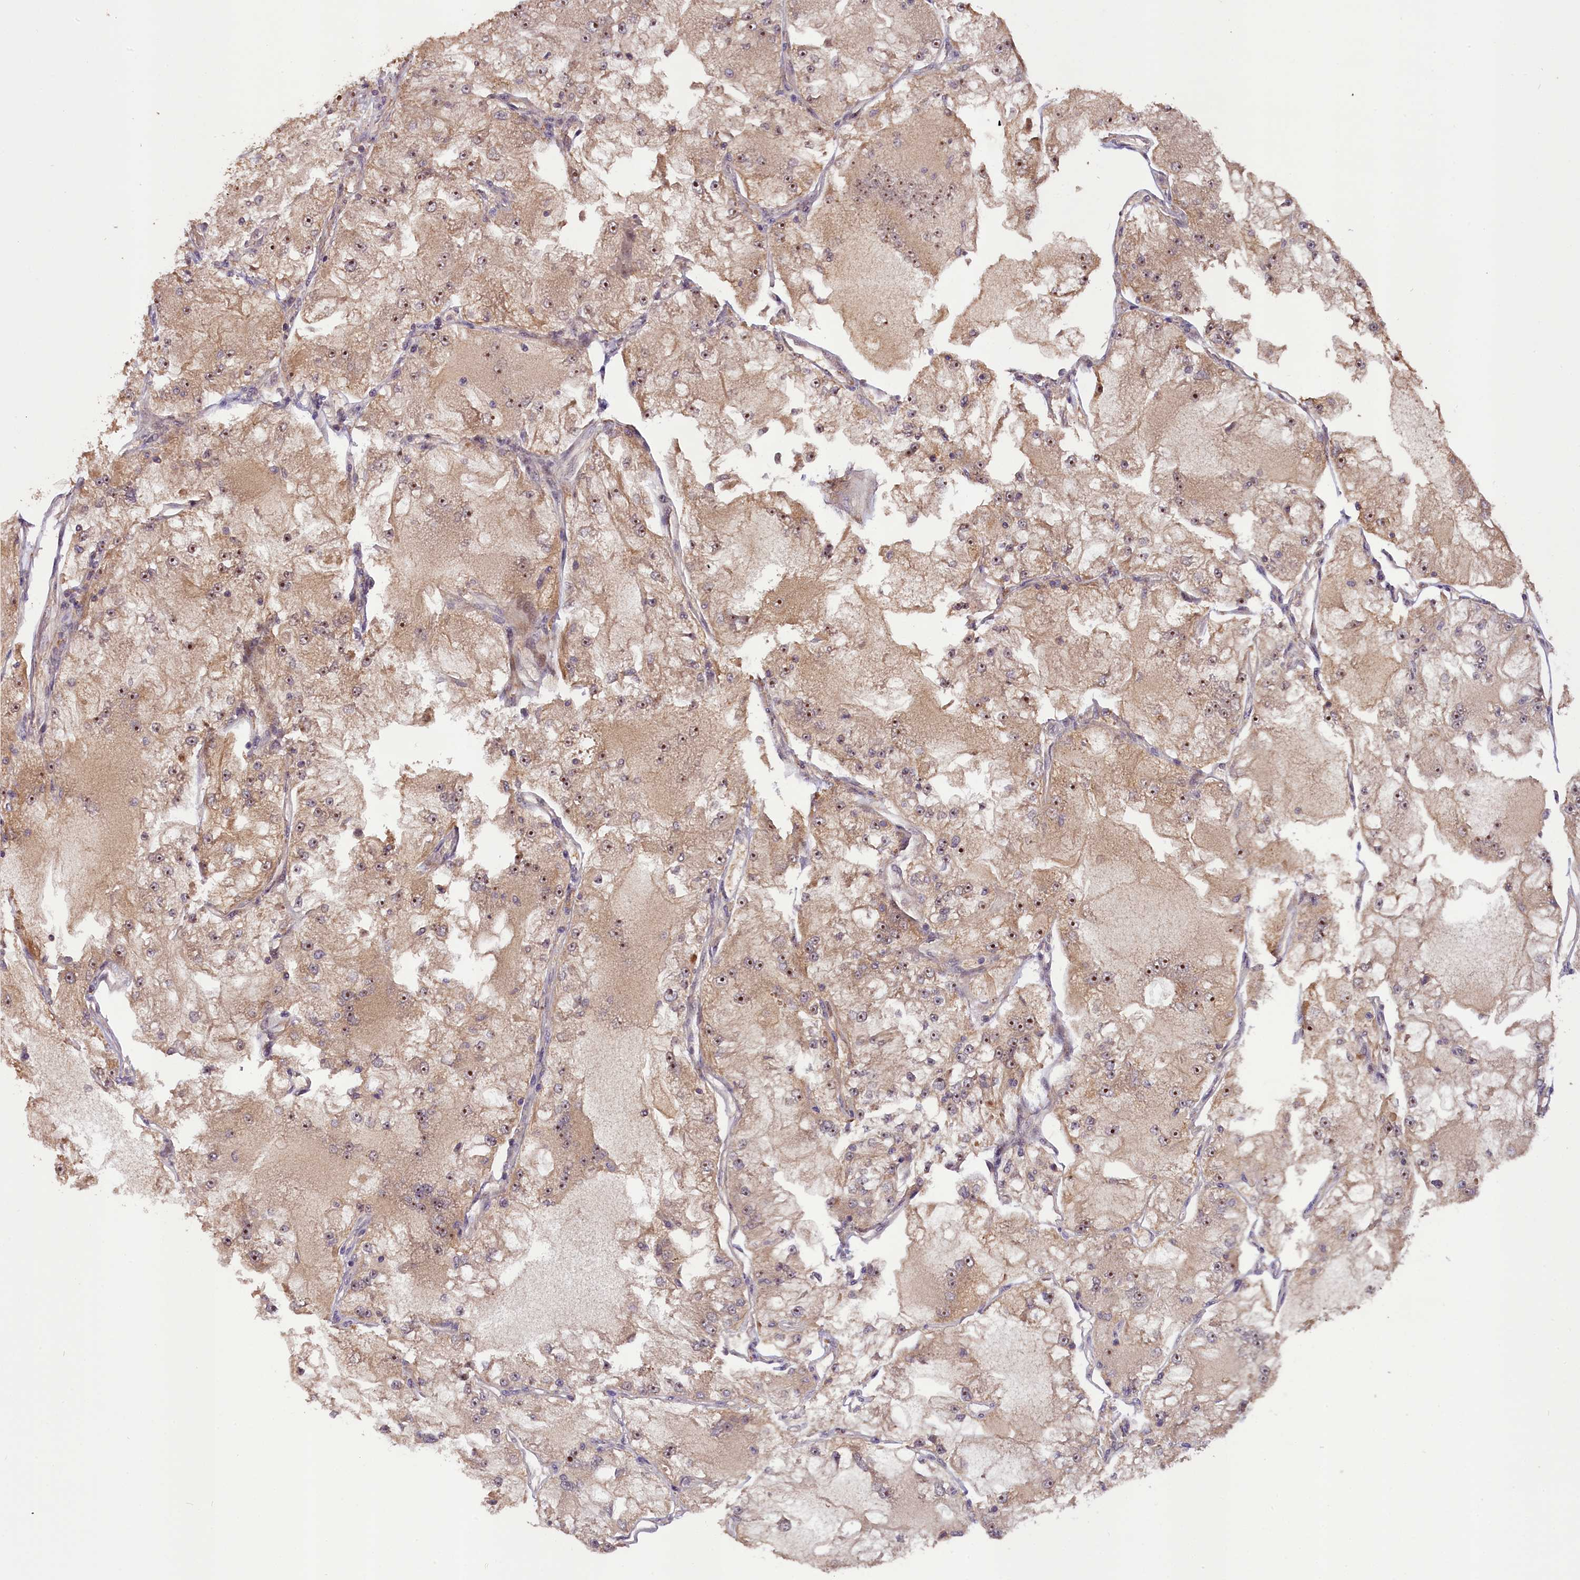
{"staining": {"intensity": "moderate", "quantity": ">75%", "location": "cytoplasmic/membranous,nuclear"}, "tissue": "renal cancer", "cell_type": "Tumor cells", "image_type": "cancer", "snomed": [{"axis": "morphology", "description": "Adenocarcinoma, NOS"}, {"axis": "topography", "description": "Kidney"}], "caption": "Renal adenocarcinoma stained with immunohistochemistry reveals moderate cytoplasmic/membranous and nuclear staining in approximately >75% of tumor cells. (DAB IHC, brown staining for protein, blue staining for nuclei).", "gene": "DNAJB9", "patient": {"sex": "female", "age": 72}}